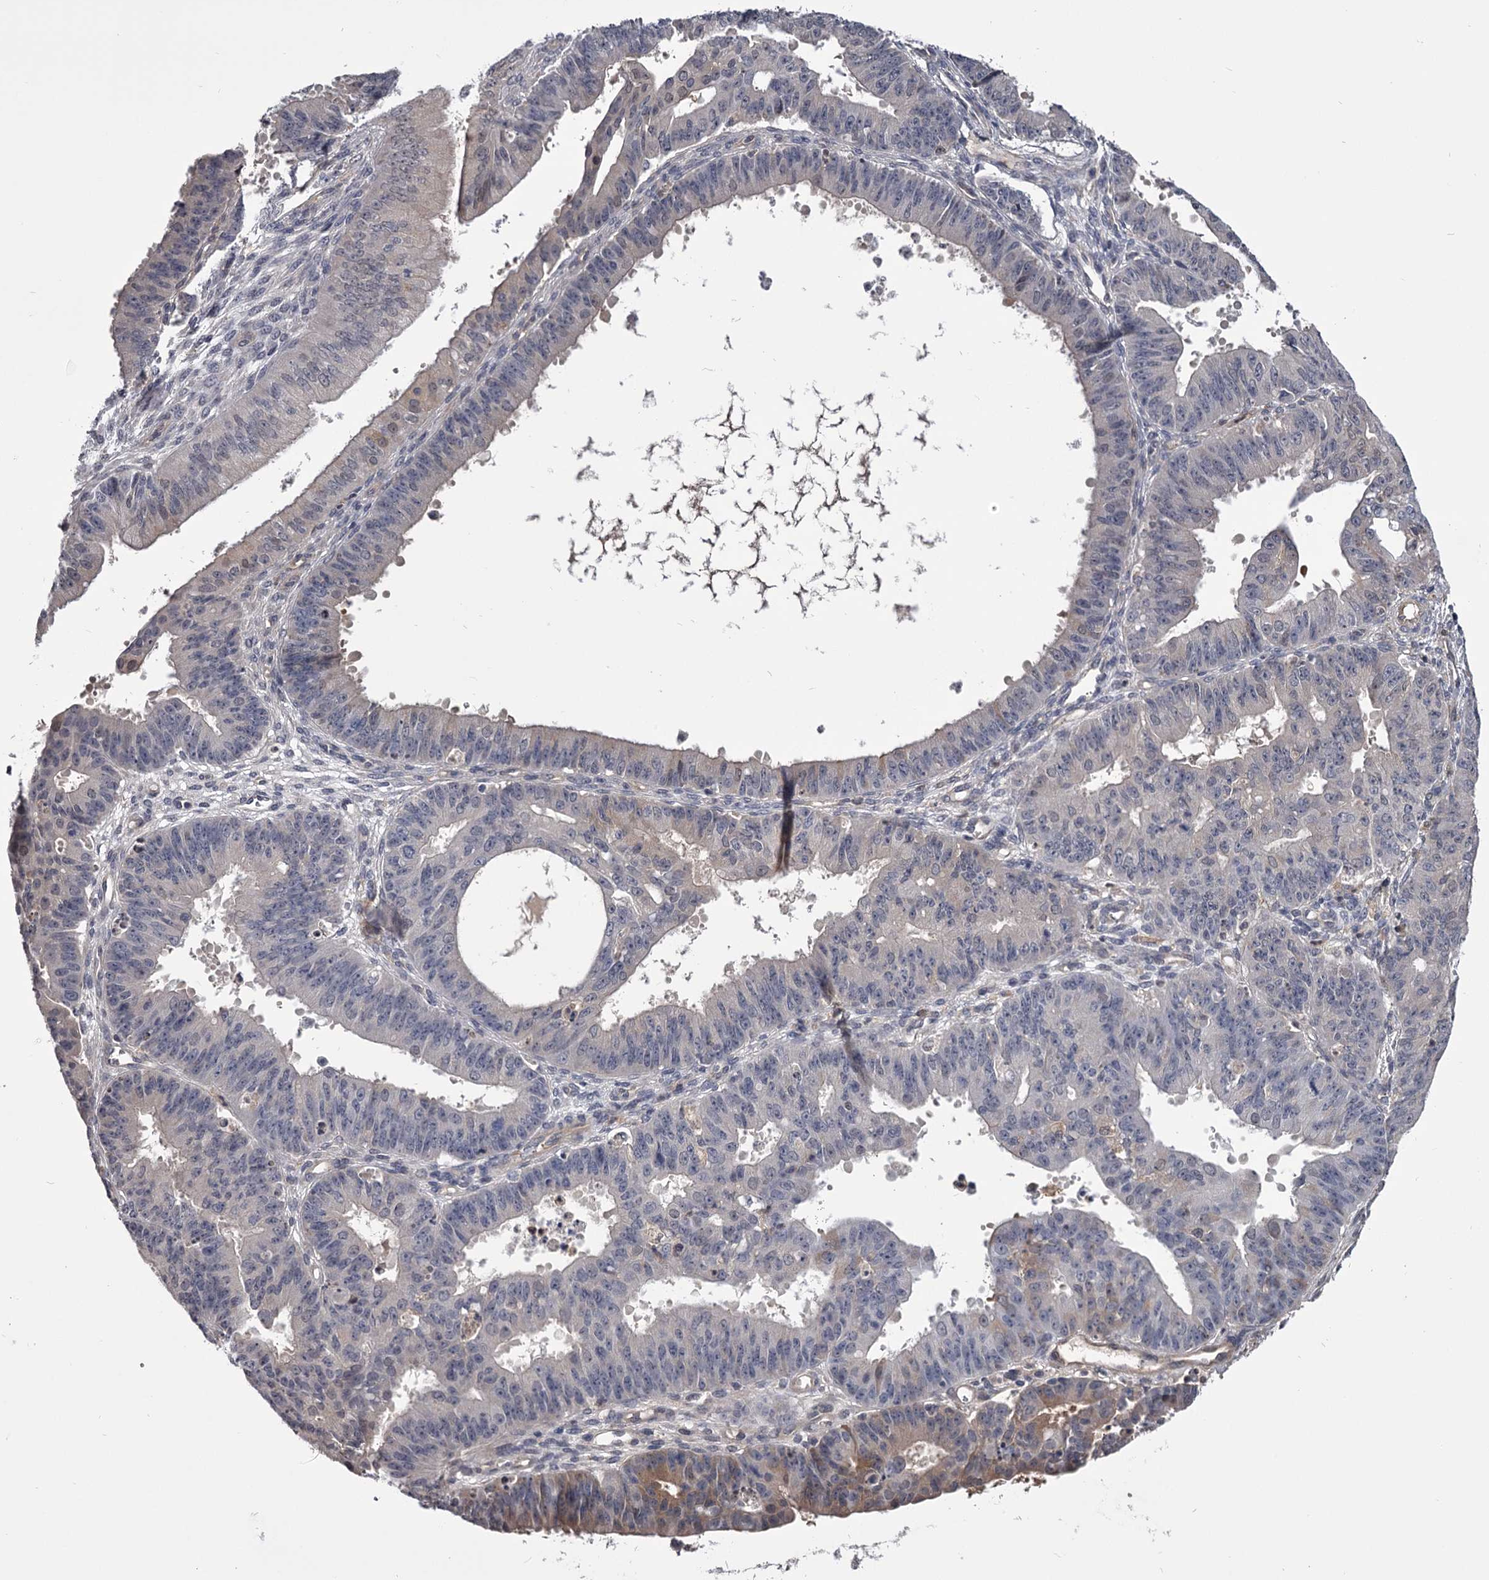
{"staining": {"intensity": "weak", "quantity": "<25%", "location": "cytoplasmic/membranous"}, "tissue": "ovarian cancer", "cell_type": "Tumor cells", "image_type": "cancer", "snomed": [{"axis": "morphology", "description": "Carcinoma, endometroid"}, {"axis": "topography", "description": "Appendix"}, {"axis": "topography", "description": "Ovary"}], "caption": "This histopathology image is of ovarian endometroid carcinoma stained with immunohistochemistry (IHC) to label a protein in brown with the nuclei are counter-stained blue. There is no positivity in tumor cells. The staining is performed using DAB brown chromogen with nuclei counter-stained in using hematoxylin.", "gene": "GSTO1", "patient": {"sex": "female", "age": 42}}